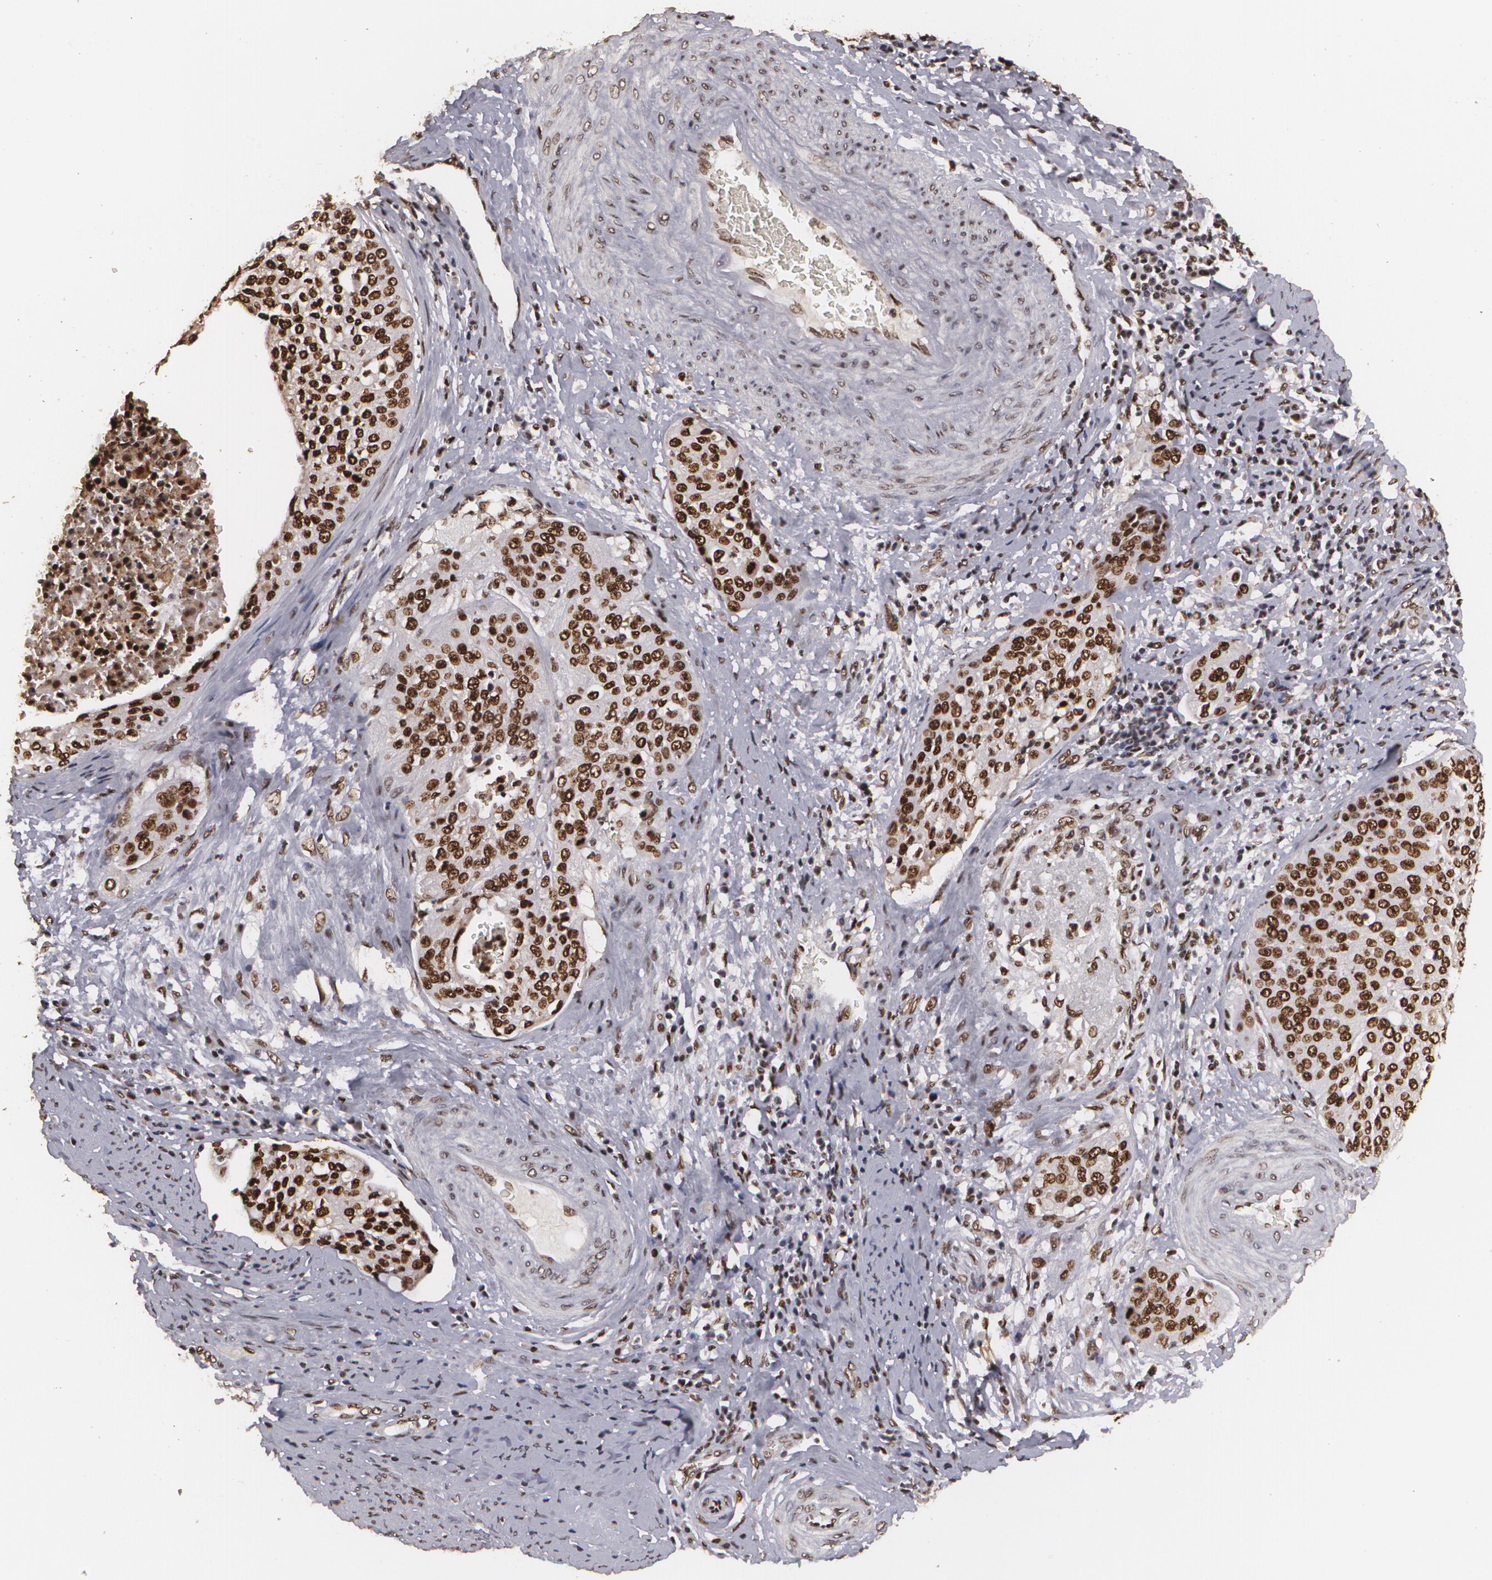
{"staining": {"intensity": "strong", "quantity": ">75%", "location": "nuclear"}, "tissue": "cervical cancer", "cell_type": "Tumor cells", "image_type": "cancer", "snomed": [{"axis": "morphology", "description": "Squamous cell carcinoma, NOS"}, {"axis": "topography", "description": "Cervix"}], "caption": "Protein analysis of cervical cancer tissue exhibits strong nuclear expression in approximately >75% of tumor cells.", "gene": "RCOR1", "patient": {"sex": "female", "age": 41}}